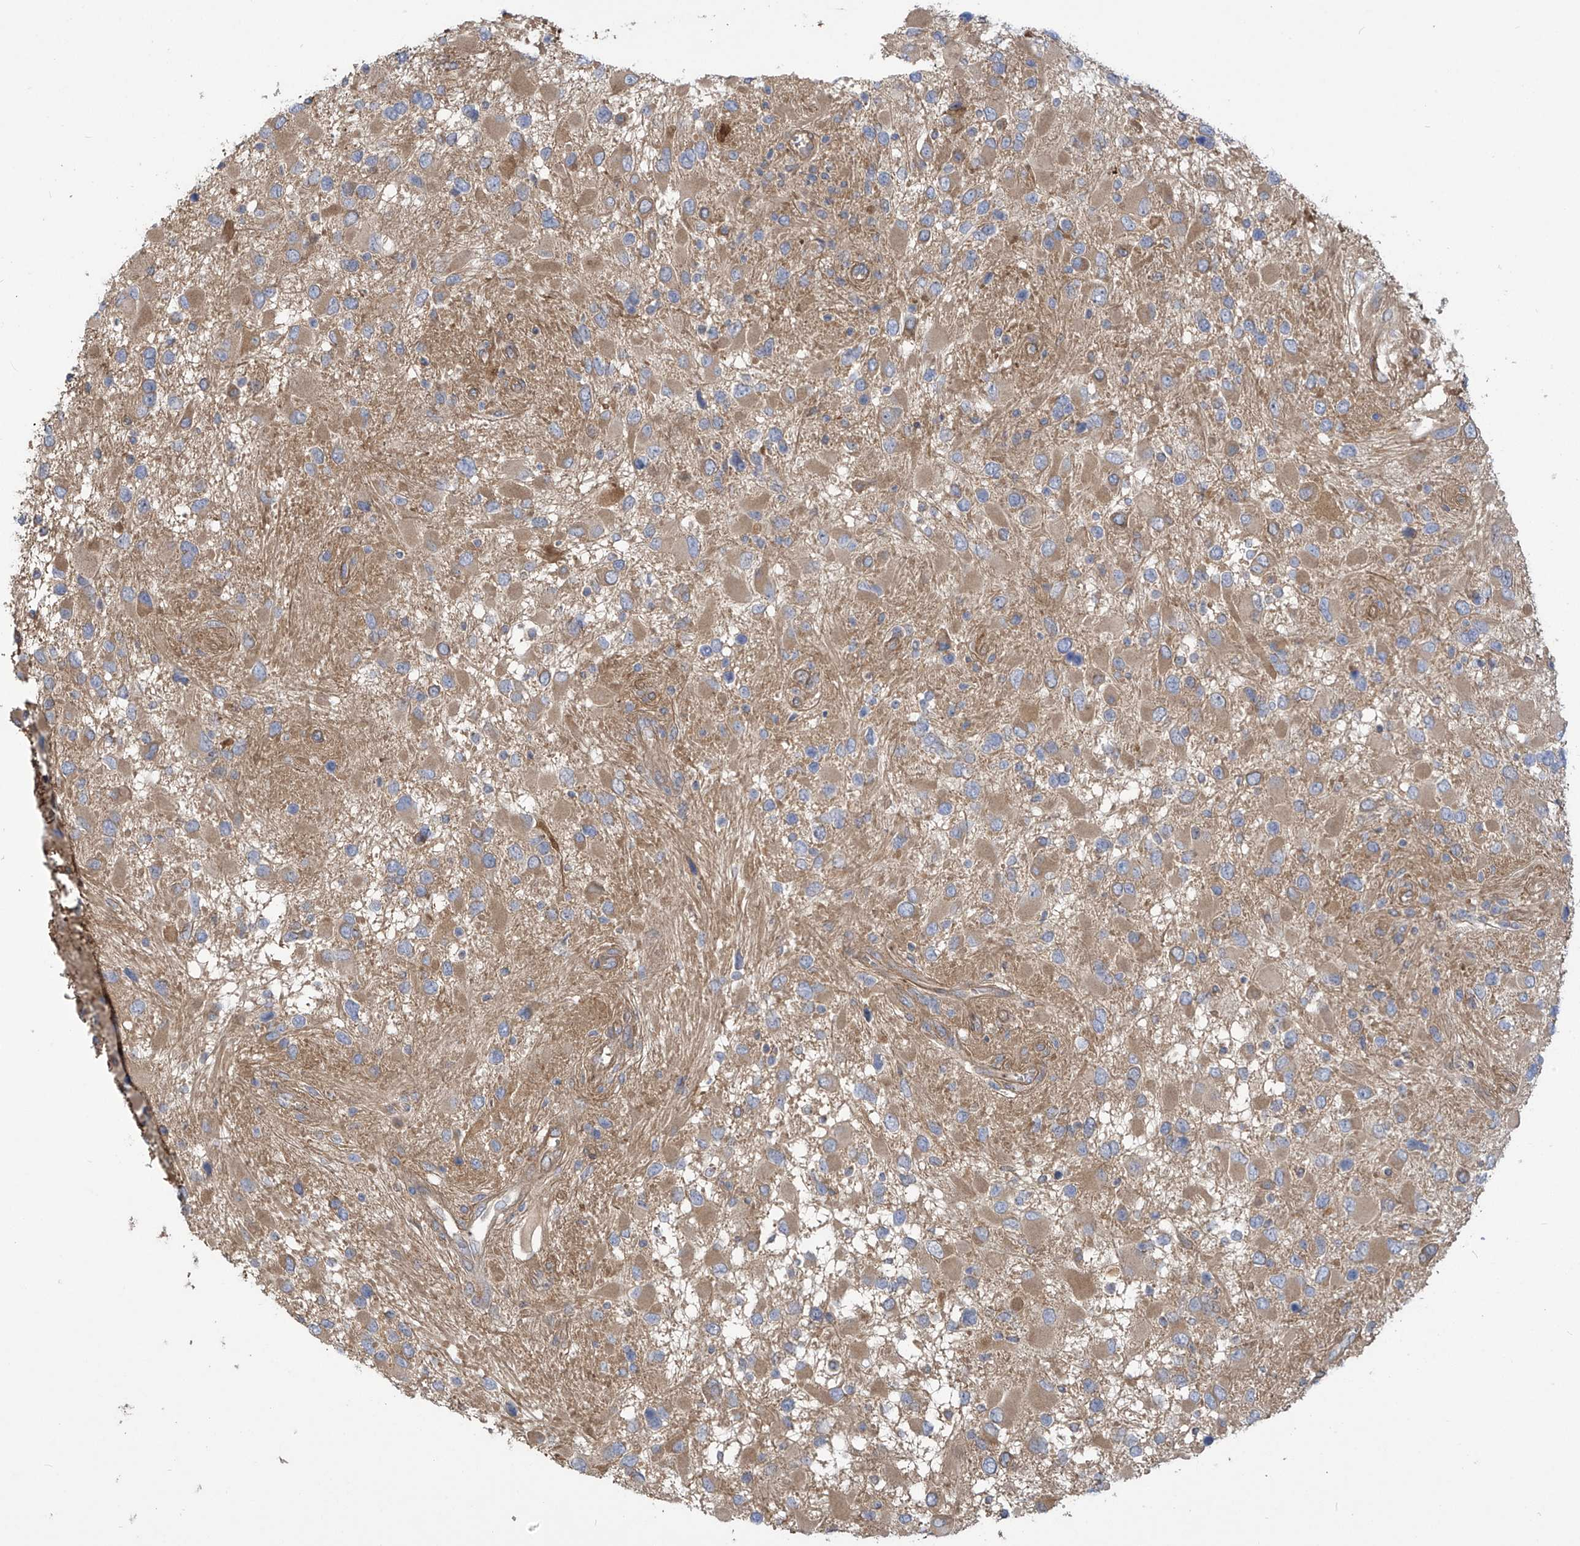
{"staining": {"intensity": "moderate", "quantity": ">75%", "location": "cytoplasmic/membranous"}, "tissue": "glioma", "cell_type": "Tumor cells", "image_type": "cancer", "snomed": [{"axis": "morphology", "description": "Glioma, malignant, High grade"}, {"axis": "topography", "description": "Brain"}], "caption": "IHC micrograph of neoplastic tissue: high-grade glioma (malignant) stained using IHC exhibits medium levels of moderate protein expression localized specifically in the cytoplasmic/membranous of tumor cells, appearing as a cytoplasmic/membranous brown color.", "gene": "ADI1", "patient": {"sex": "male", "age": 53}}